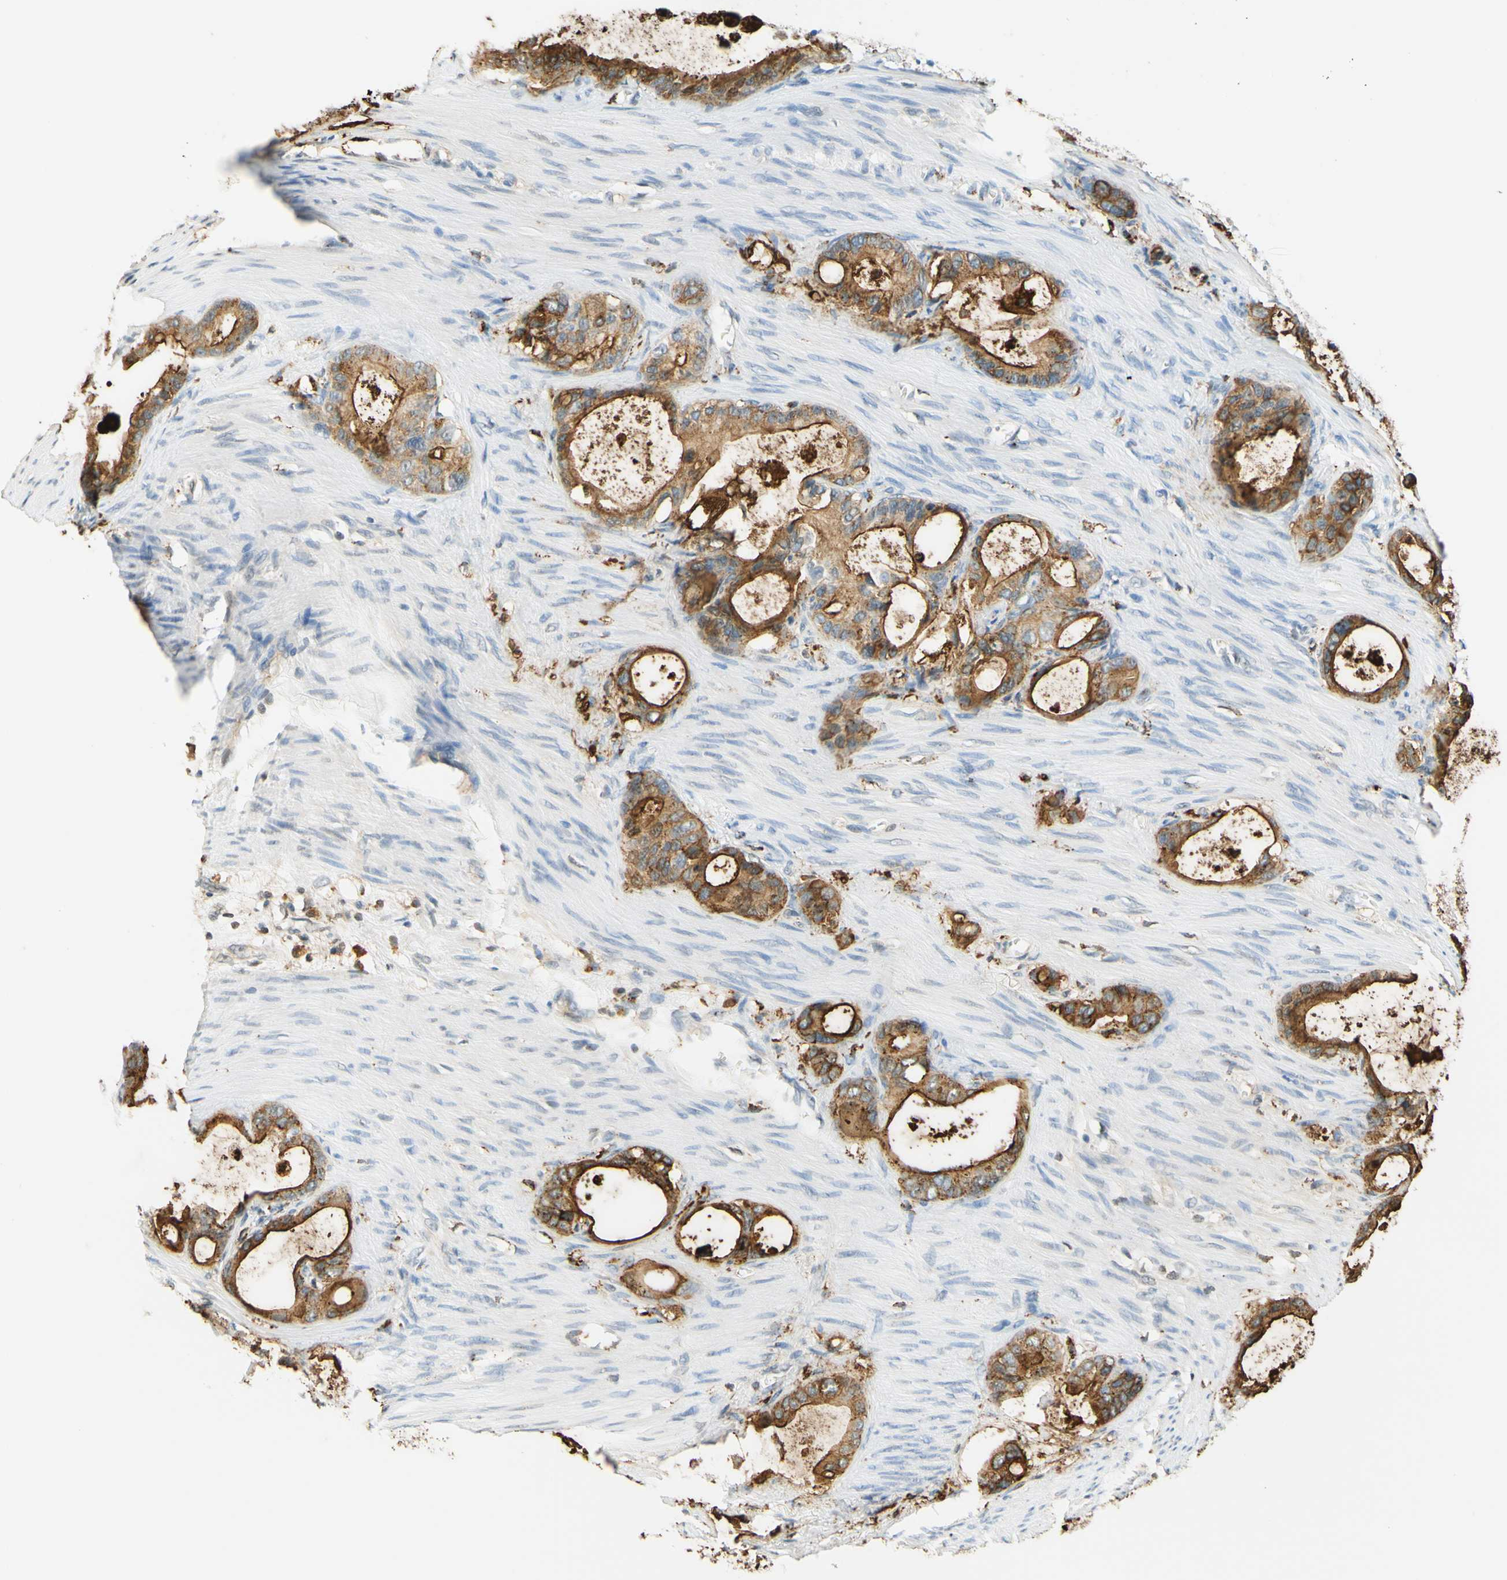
{"staining": {"intensity": "moderate", "quantity": ">75%", "location": "cytoplasmic/membranous"}, "tissue": "stomach cancer", "cell_type": "Tumor cells", "image_type": "cancer", "snomed": [{"axis": "morphology", "description": "Adenocarcinoma, NOS"}, {"axis": "topography", "description": "Stomach"}], "caption": "DAB (3,3'-diaminobenzidine) immunohistochemical staining of human adenocarcinoma (stomach) exhibits moderate cytoplasmic/membranous protein expression in approximately >75% of tumor cells.", "gene": "TREM2", "patient": {"sex": "female", "age": 75}}